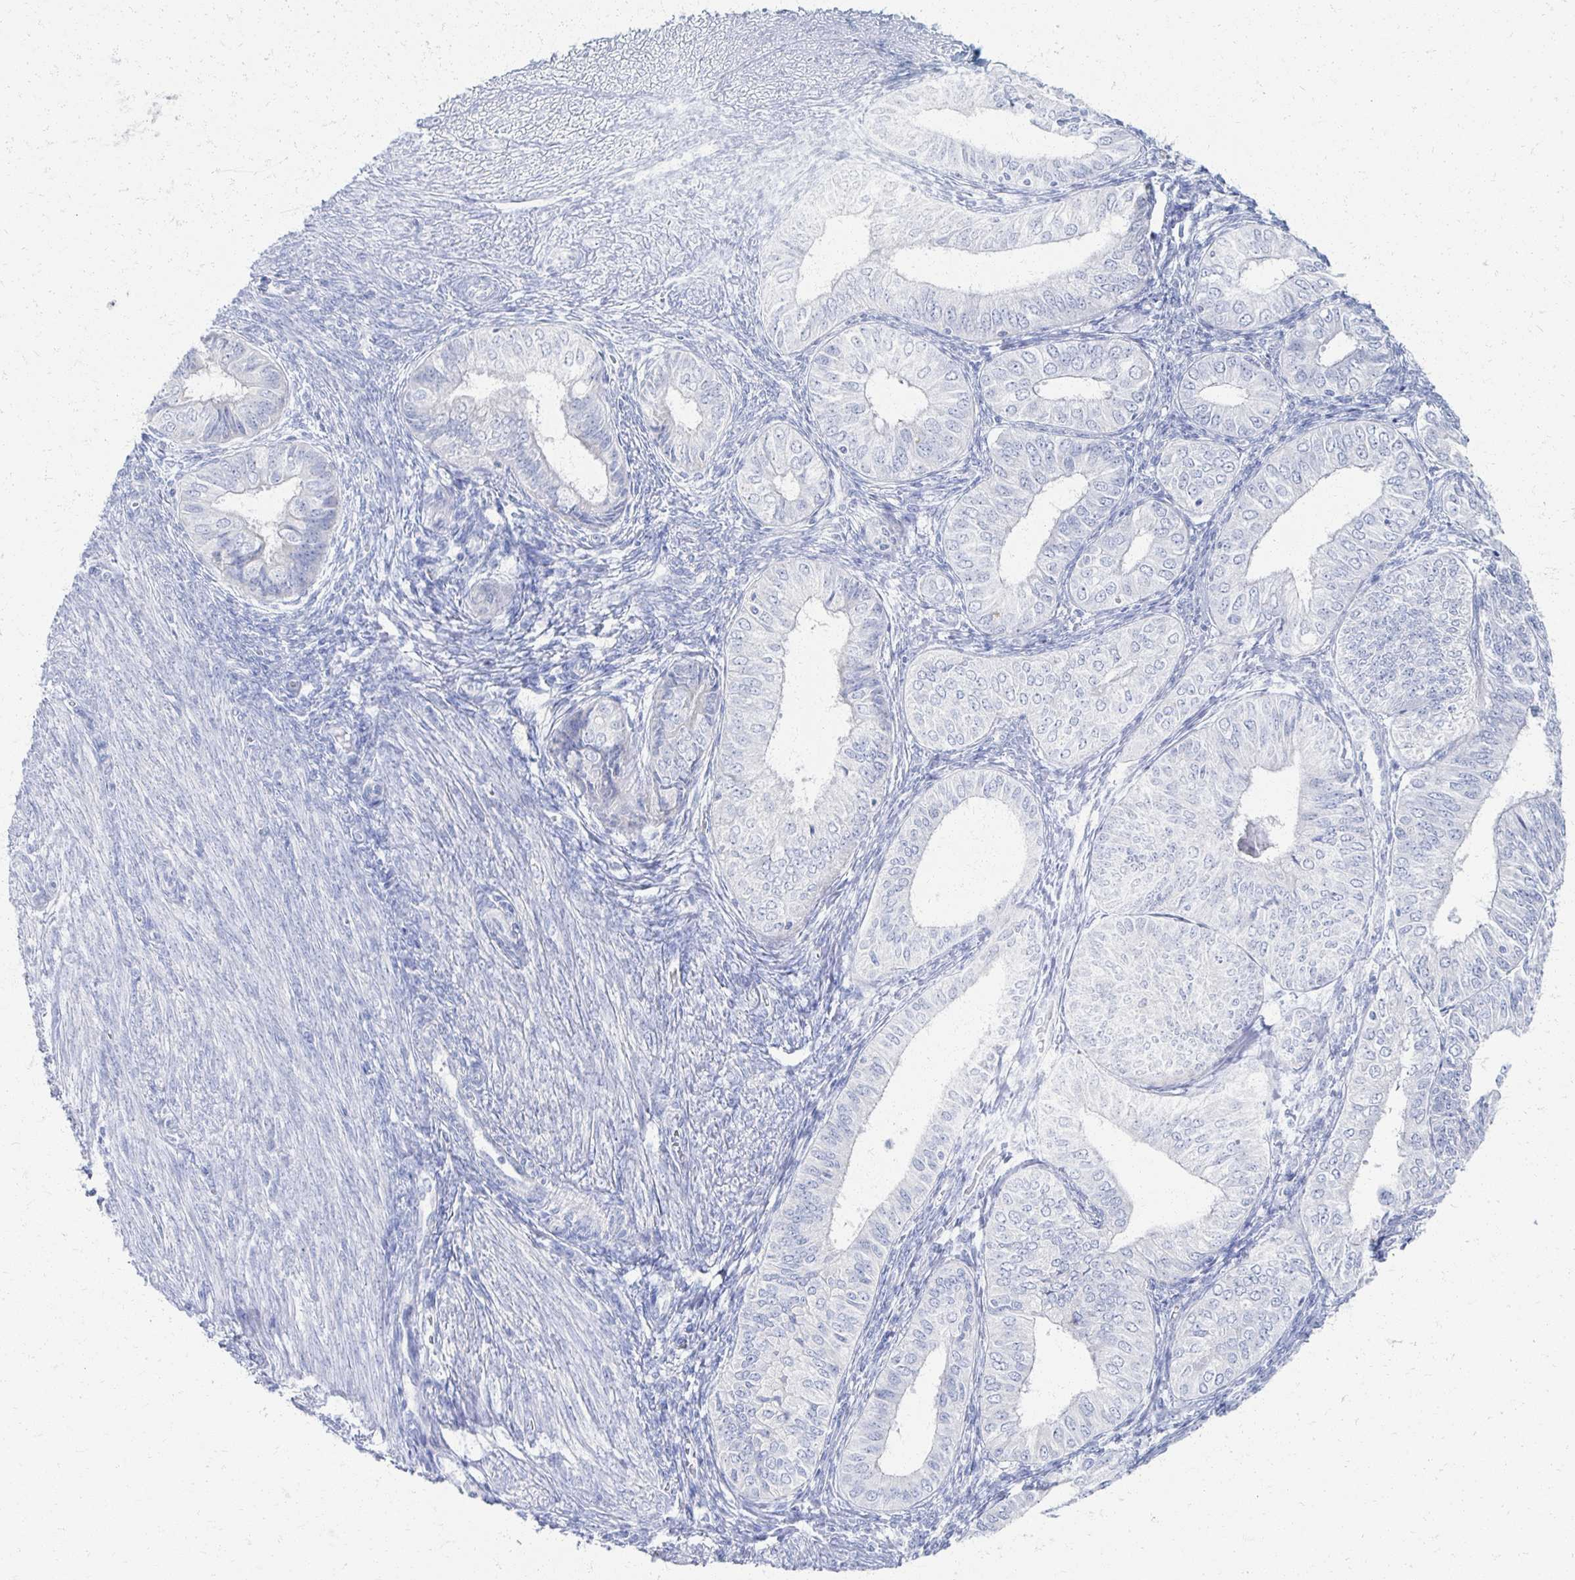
{"staining": {"intensity": "negative", "quantity": "none", "location": "none"}, "tissue": "endometrial cancer", "cell_type": "Tumor cells", "image_type": "cancer", "snomed": [{"axis": "morphology", "description": "Adenocarcinoma, NOS"}, {"axis": "topography", "description": "Endometrium"}], "caption": "This is an immunohistochemistry photomicrograph of endometrial cancer (adenocarcinoma). There is no staining in tumor cells.", "gene": "PRR20A", "patient": {"sex": "female", "age": 58}}